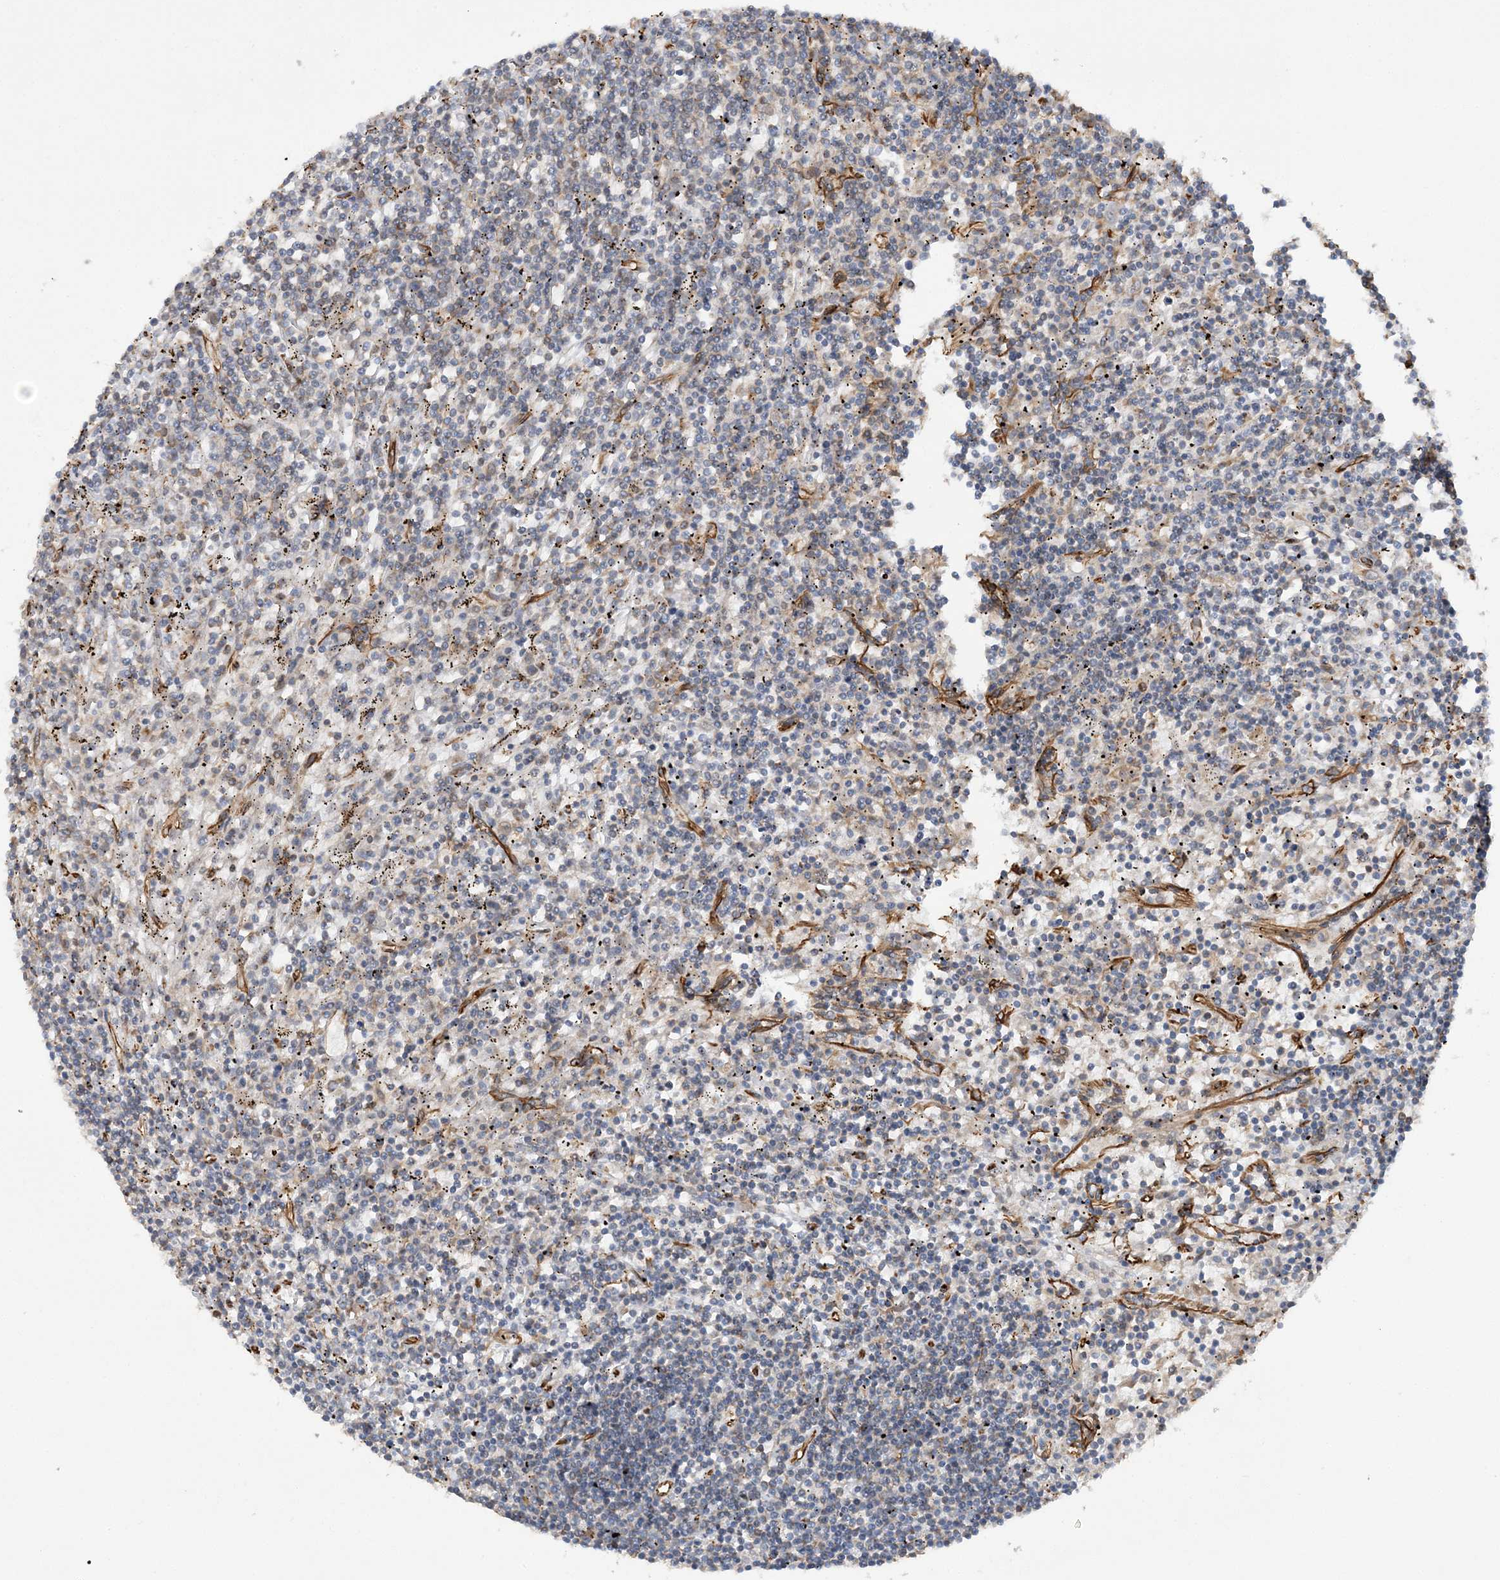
{"staining": {"intensity": "negative", "quantity": "none", "location": "none"}, "tissue": "lymphoma", "cell_type": "Tumor cells", "image_type": "cancer", "snomed": [{"axis": "morphology", "description": "Malignant lymphoma, non-Hodgkin's type, Low grade"}, {"axis": "topography", "description": "Spleen"}], "caption": "Photomicrograph shows no significant protein expression in tumor cells of lymphoma. Nuclei are stained in blue.", "gene": "FAM114A2", "patient": {"sex": "male", "age": 76}}